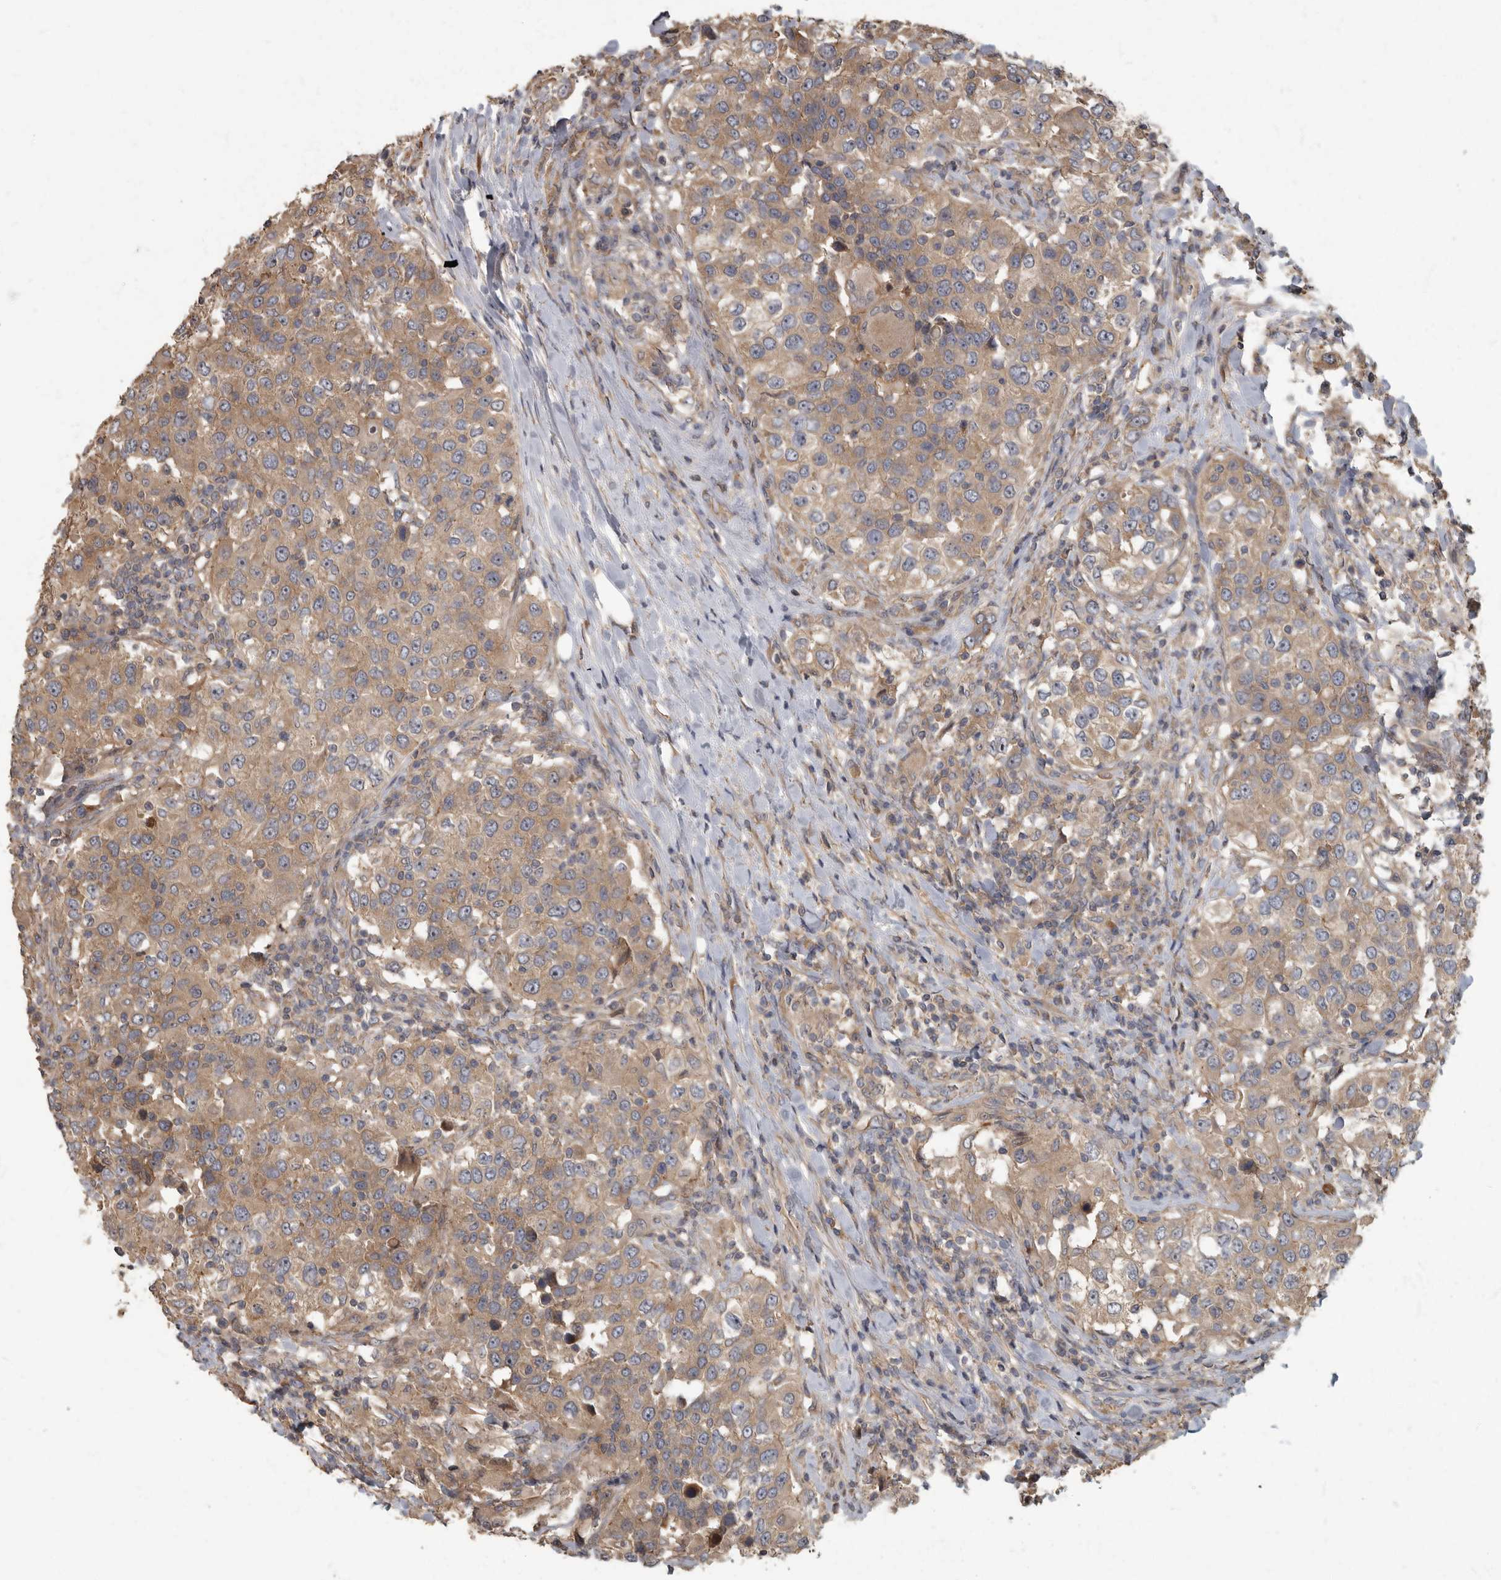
{"staining": {"intensity": "moderate", "quantity": ">75%", "location": "cytoplasmic/membranous"}, "tissue": "urothelial cancer", "cell_type": "Tumor cells", "image_type": "cancer", "snomed": [{"axis": "morphology", "description": "Urothelial carcinoma, High grade"}, {"axis": "topography", "description": "Urinary bladder"}], "caption": "A brown stain shows moderate cytoplasmic/membranous staining of a protein in human urothelial cancer tumor cells.", "gene": "DAAM1", "patient": {"sex": "female", "age": 80}}